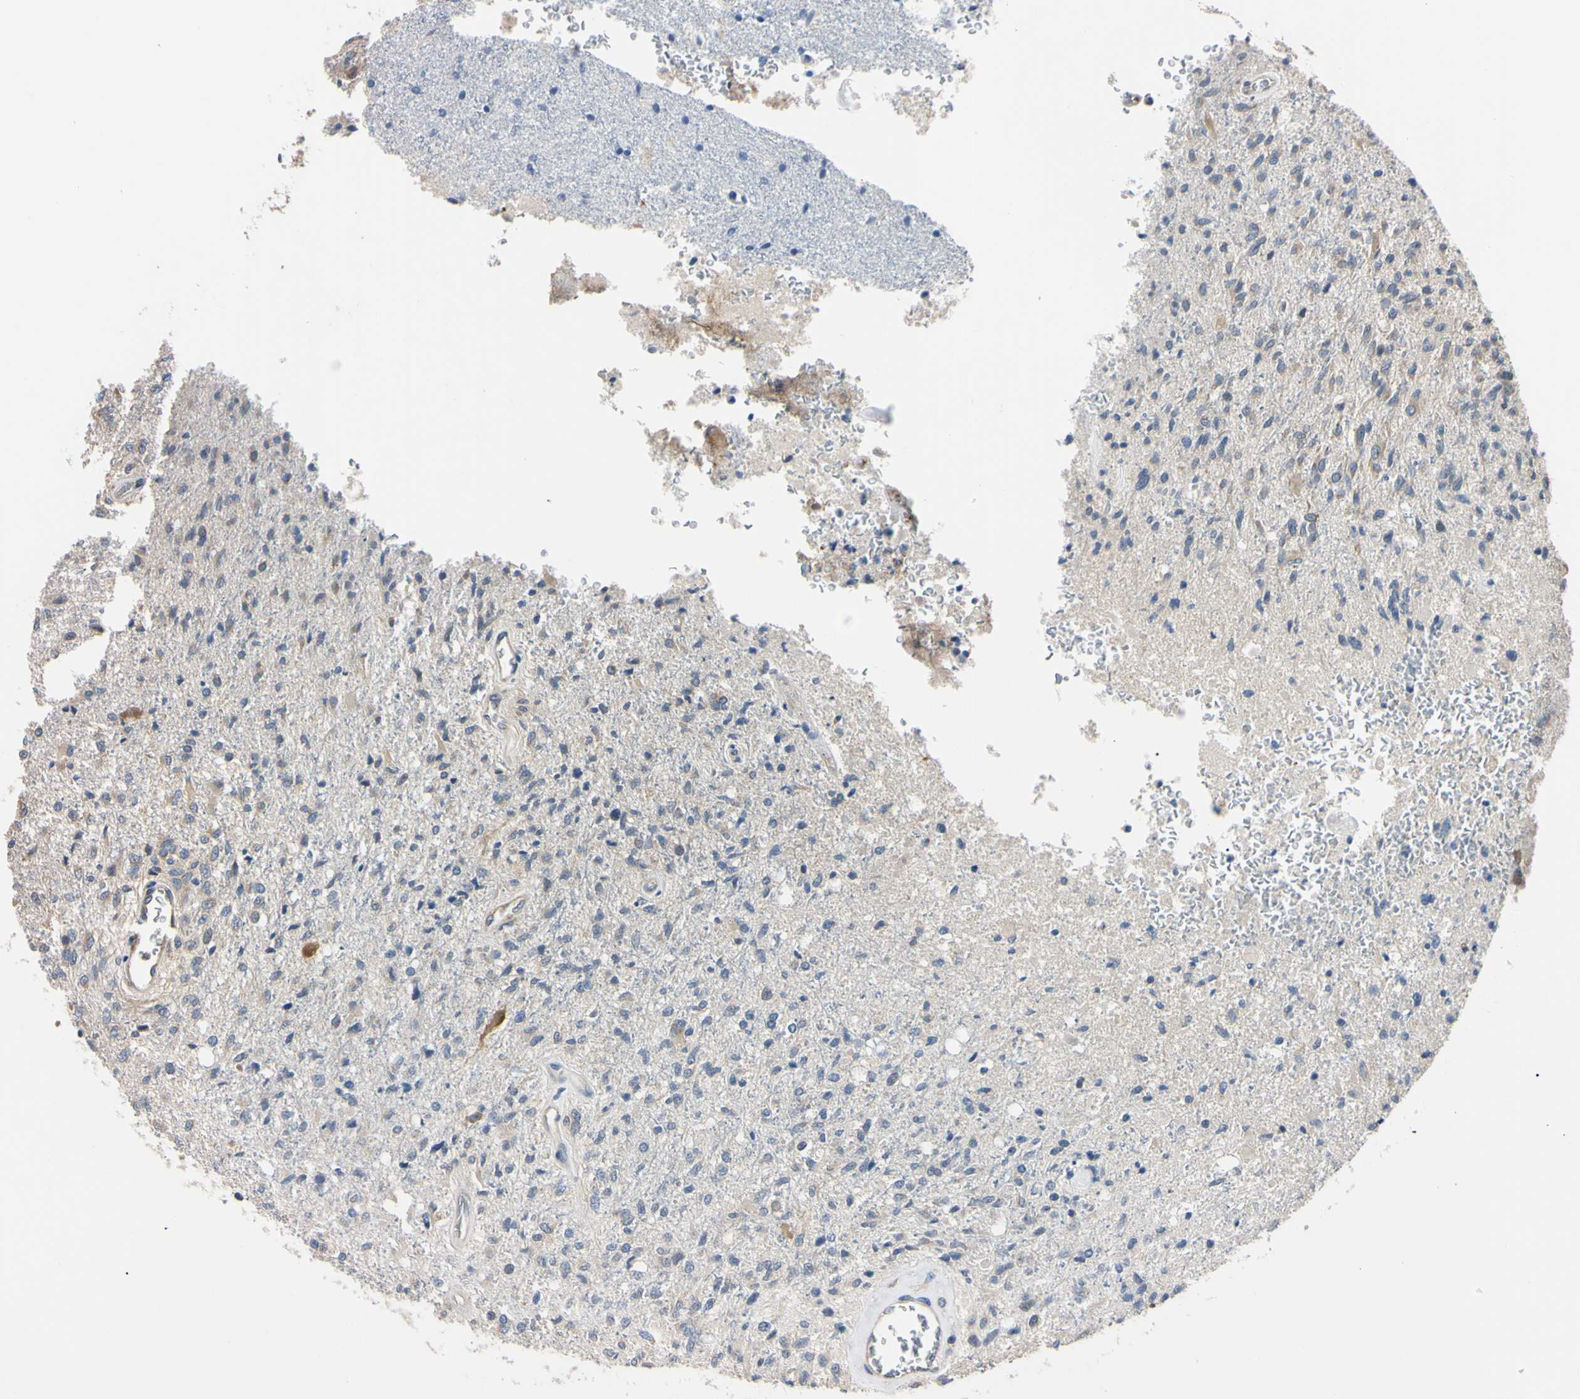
{"staining": {"intensity": "negative", "quantity": "none", "location": "none"}, "tissue": "glioma", "cell_type": "Tumor cells", "image_type": "cancer", "snomed": [{"axis": "morphology", "description": "Normal tissue, NOS"}, {"axis": "morphology", "description": "Glioma, malignant, High grade"}, {"axis": "topography", "description": "Cerebral cortex"}], "caption": "Malignant glioma (high-grade) was stained to show a protein in brown. There is no significant staining in tumor cells.", "gene": "RARS1", "patient": {"sex": "male", "age": 77}}